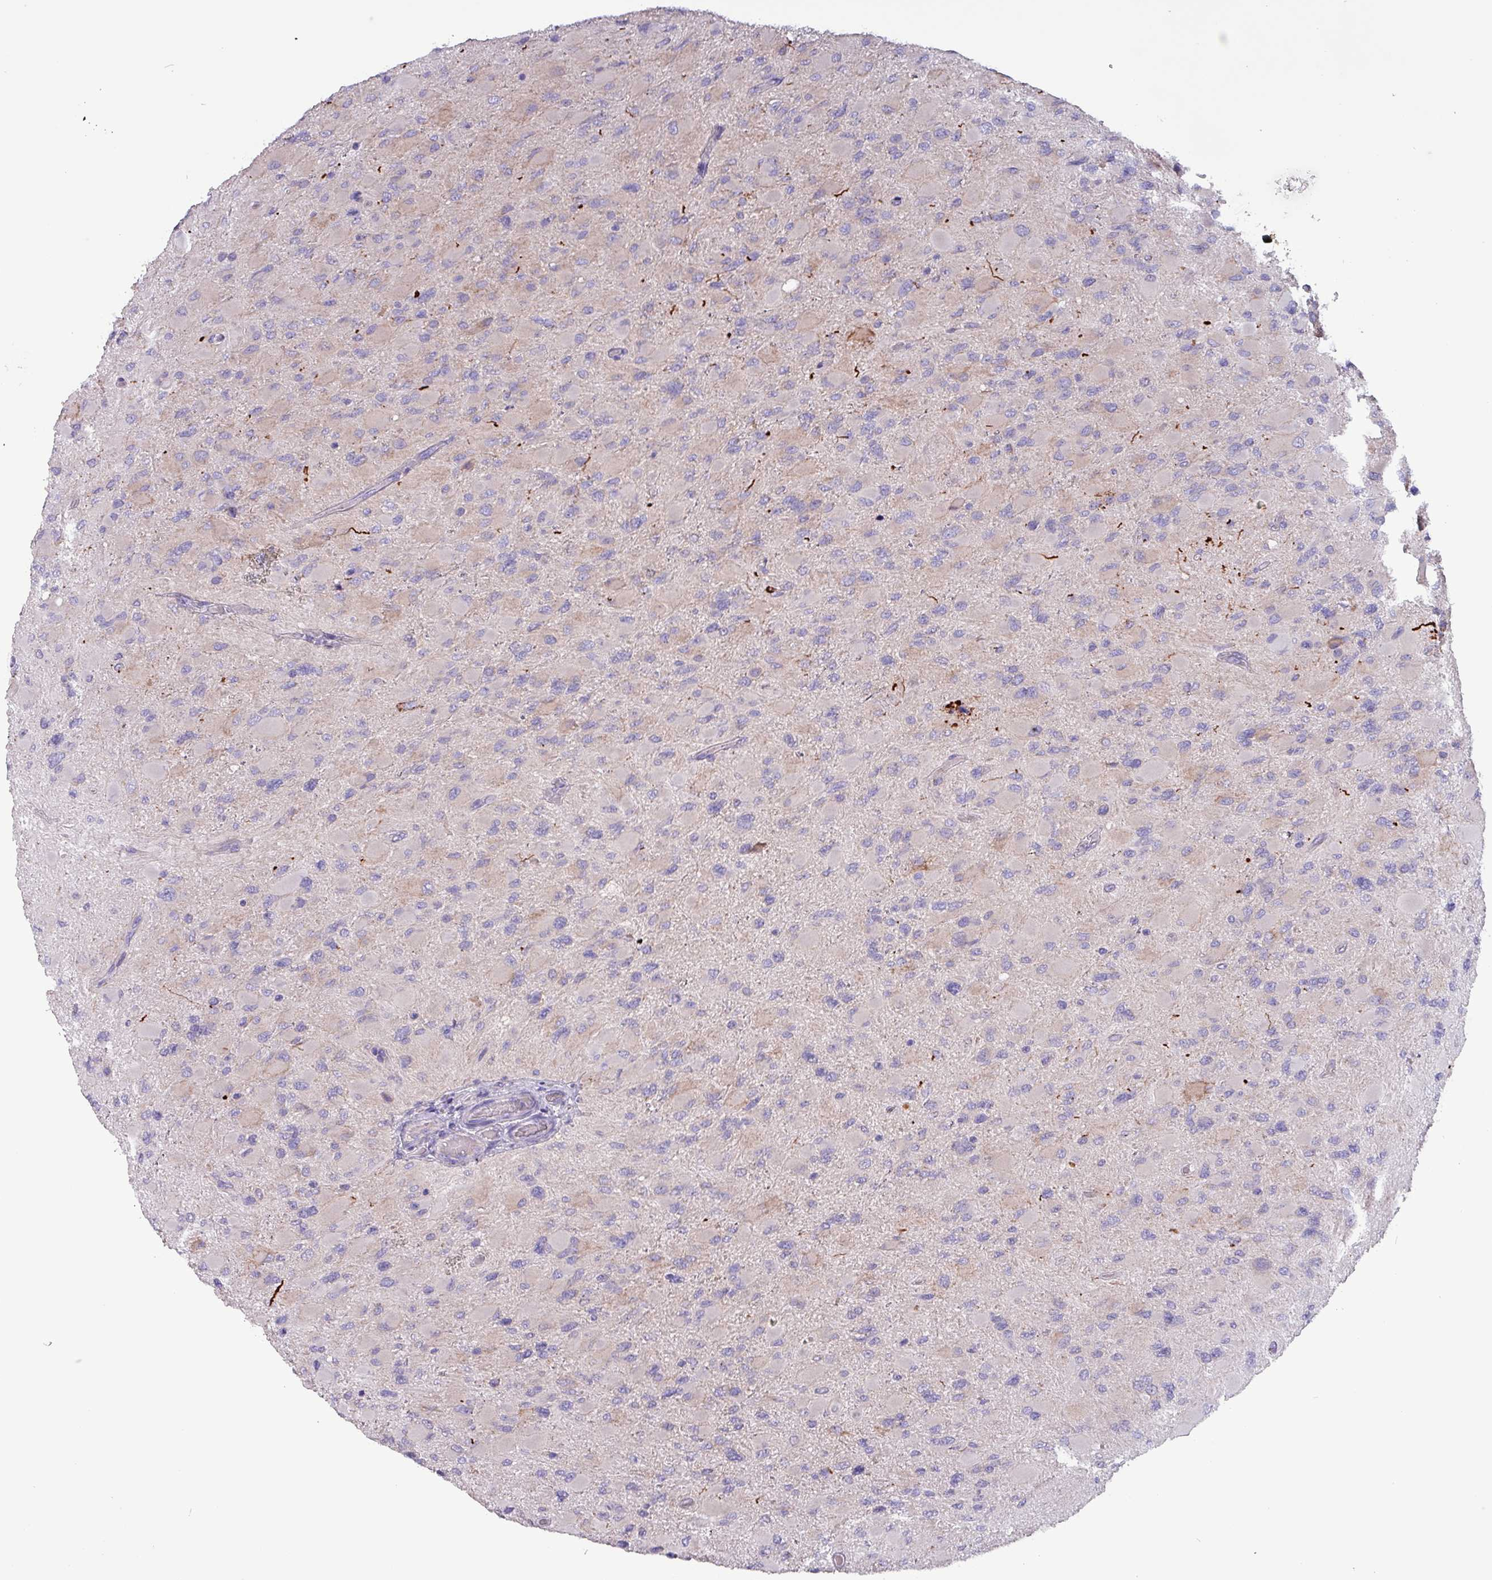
{"staining": {"intensity": "negative", "quantity": "none", "location": "none"}, "tissue": "glioma", "cell_type": "Tumor cells", "image_type": "cancer", "snomed": [{"axis": "morphology", "description": "Glioma, malignant, High grade"}, {"axis": "topography", "description": "Cerebral cortex"}], "caption": "A high-resolution micrograph shows immunohistochemistry staining of glioma, which demonstrates no significant positivity in tumor cells.", "gene": "HSD3B7", "patient": {"sex": "female", "age": 36}}